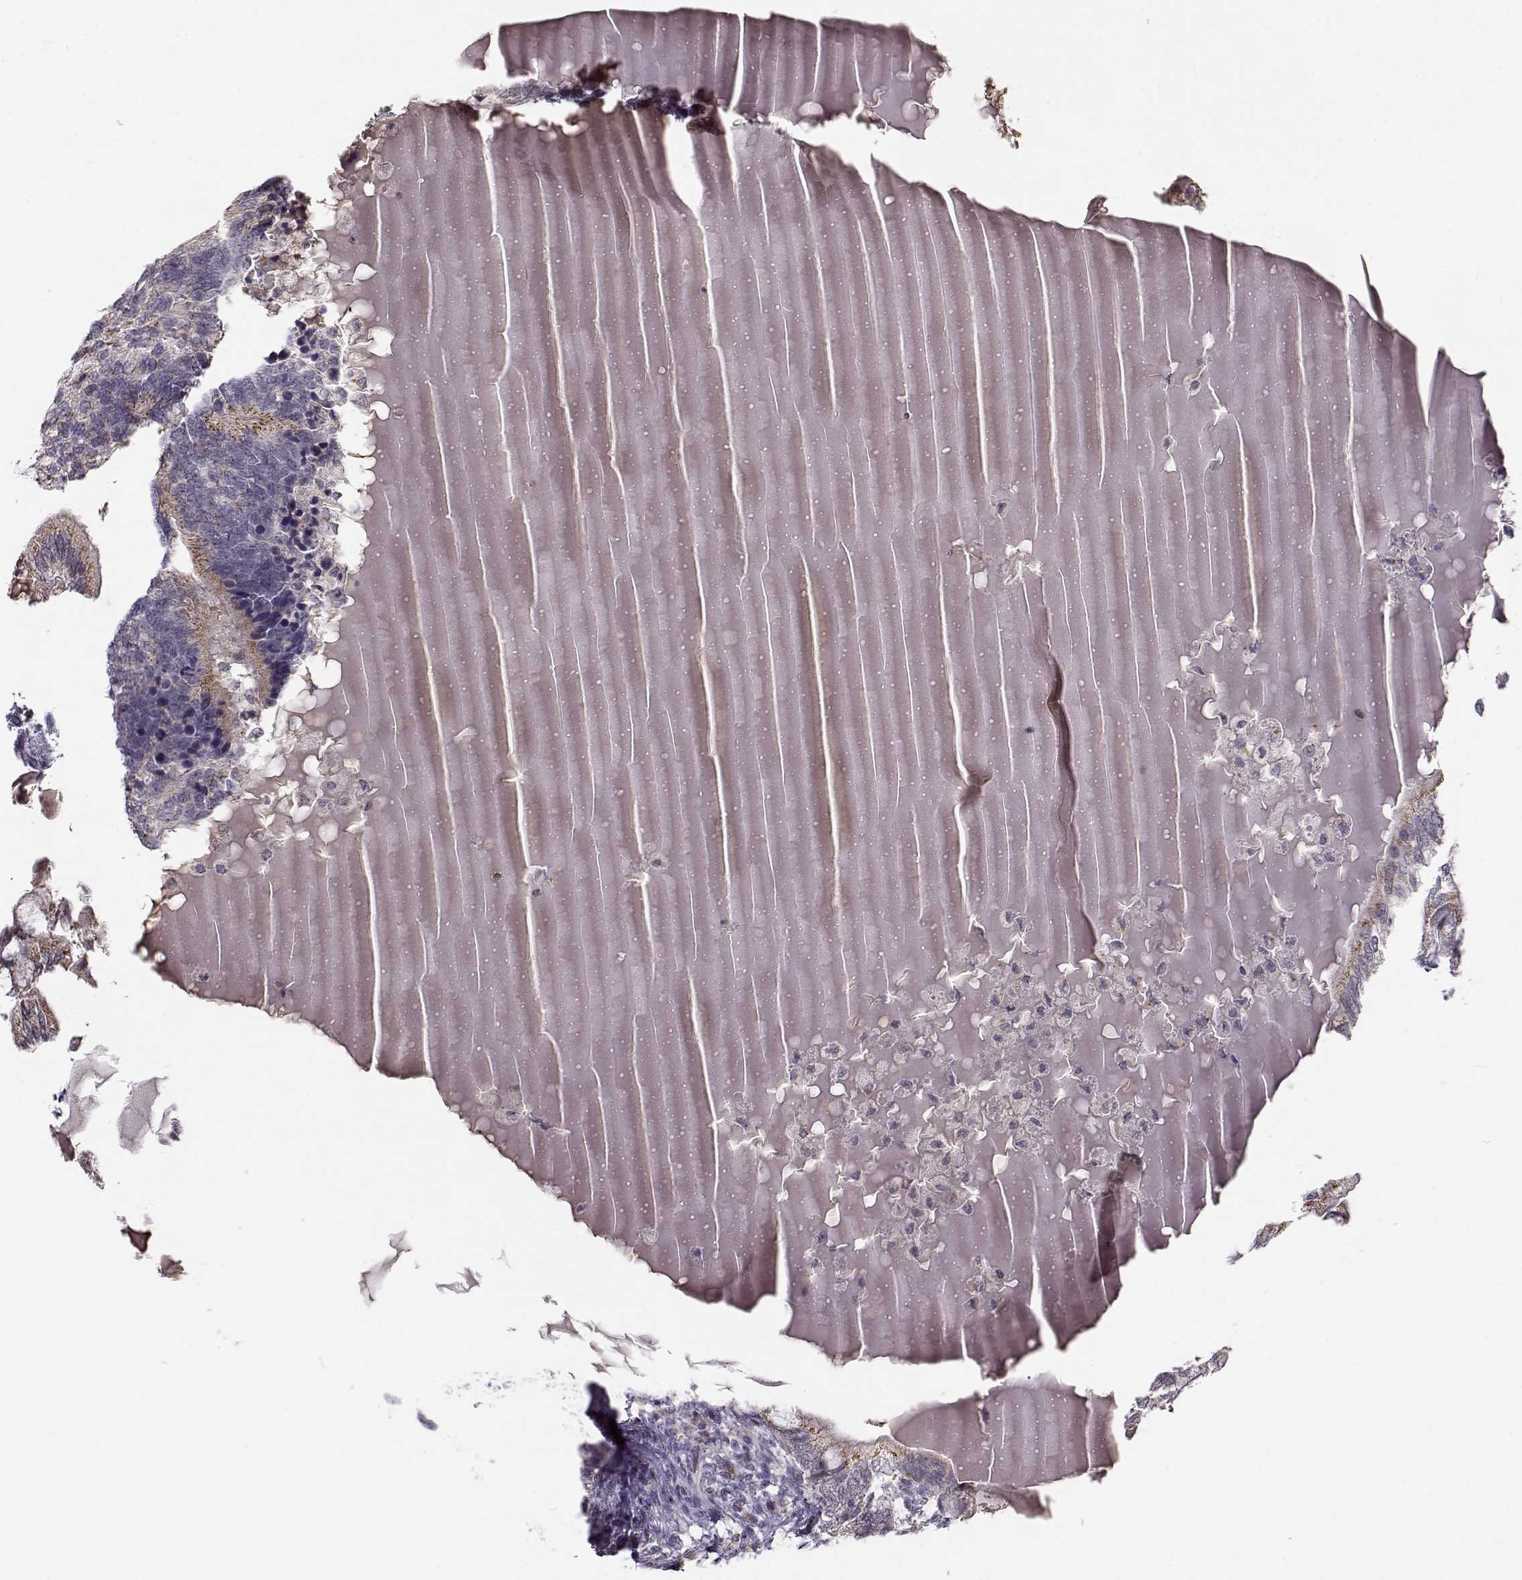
{"staining": {"intensity": "negative", "quantity": "none", "location": "none"}, "tissue": "testis cancer", "cell_type": "Tumor cells", "image_type": "cancer", "snomed": [{"axis": "morphology", "description": "Seminoma, NOS"}, {"axis": "morphology", "description": "Carcinoma, Embryonal, NOS"}, {"axis": "topography", "description": "Testis"}], "caption": "An image of testis cancer (seminoma) stained for a protein demonstrates no brown staining in tumor cells.", "gene": "SLC4A5", "patient": {"sex": "male", "age": 41}}